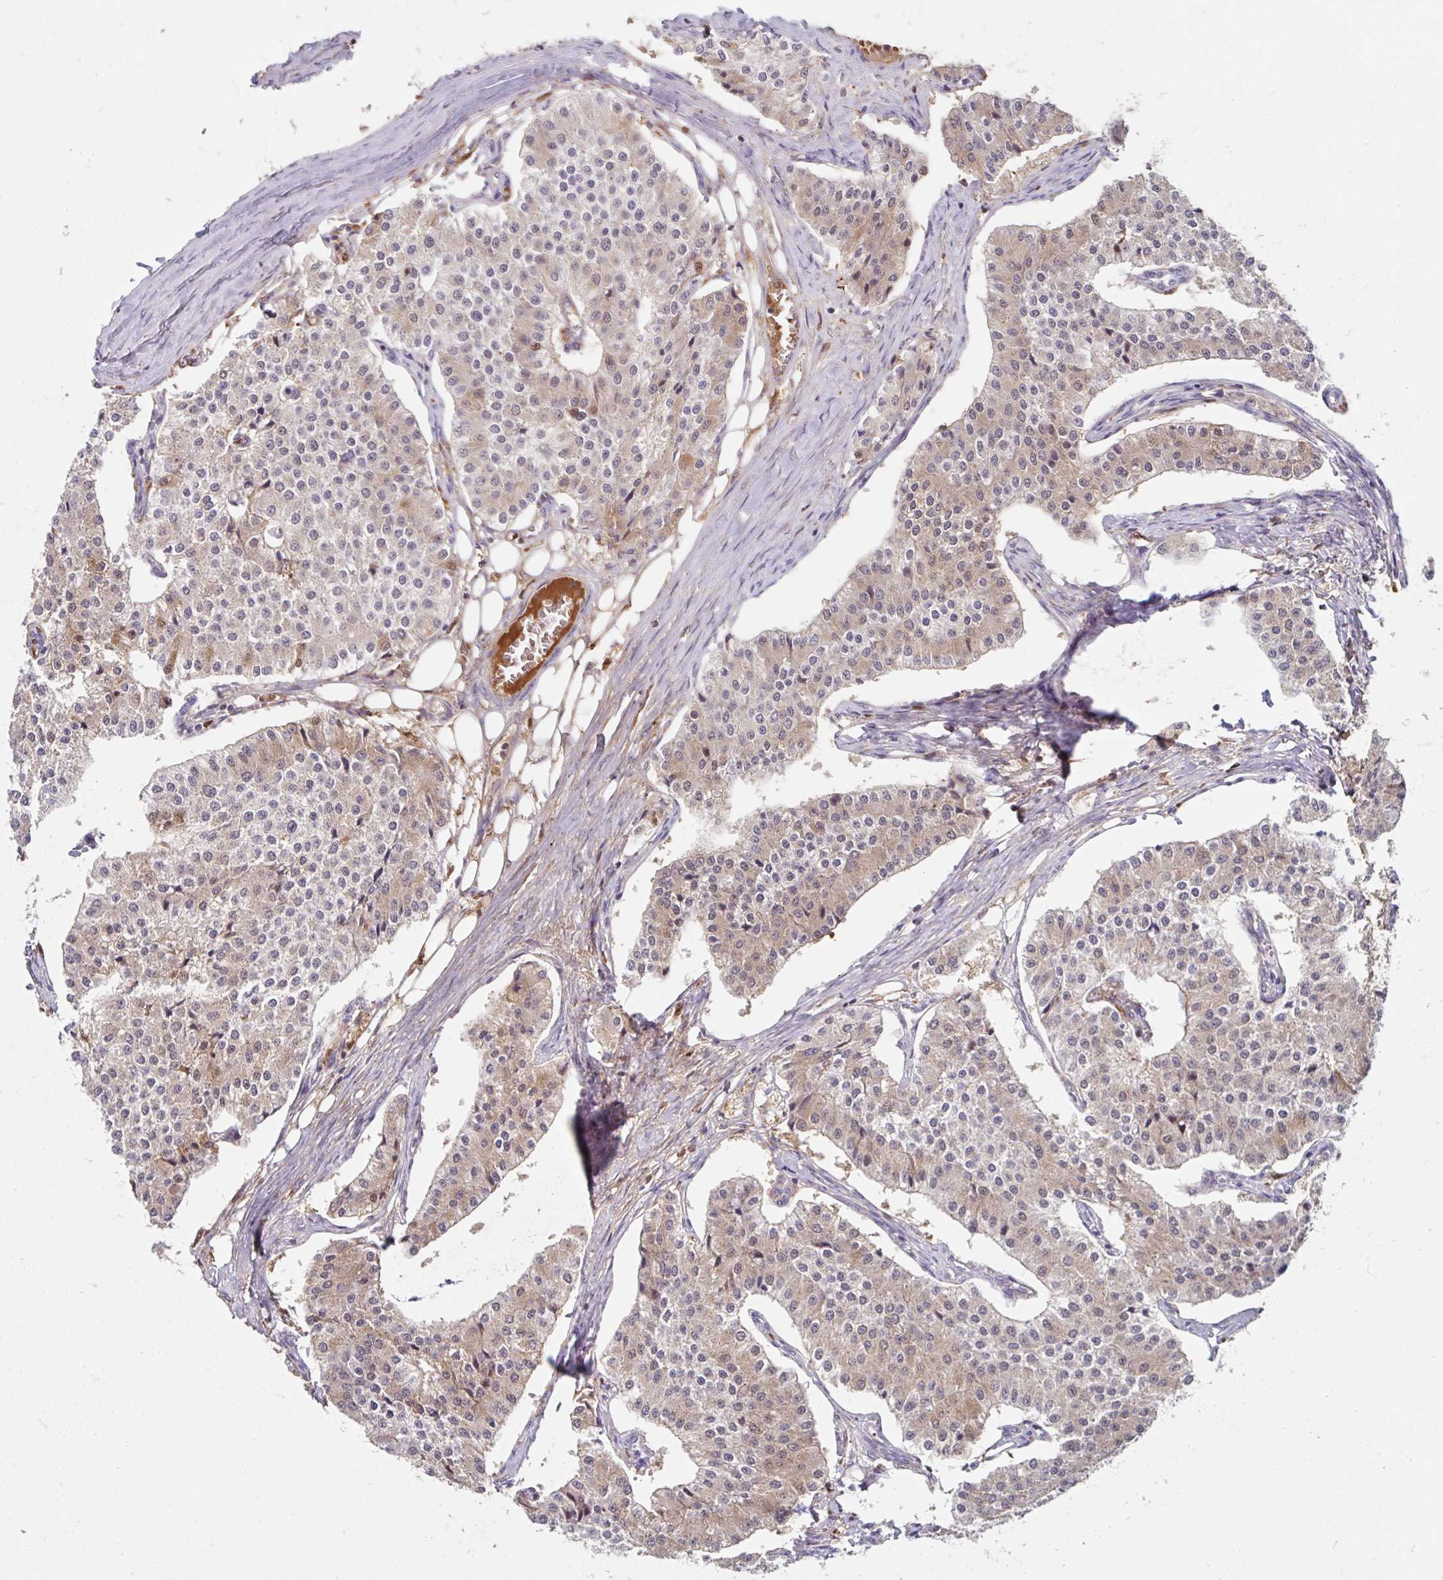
{"staining": {"intensity": "weak", "quantity": "<25%", "location": "cytoplasmic/membranous"}, "tissue": "carcinoid", "cell_type": "Tumor cells", "image_type": "cancer", "snomed": [{"axis": "morphology", "description": "Carcinoid, malignant, NOS"}, {"axis": "topography", "description": "Colon"}], "caption": "Tumor cells show no significant protein positivity in malignant carcinoid.", "gene": "BLVRA", "patient": {"sex": "female", "age": 52}}